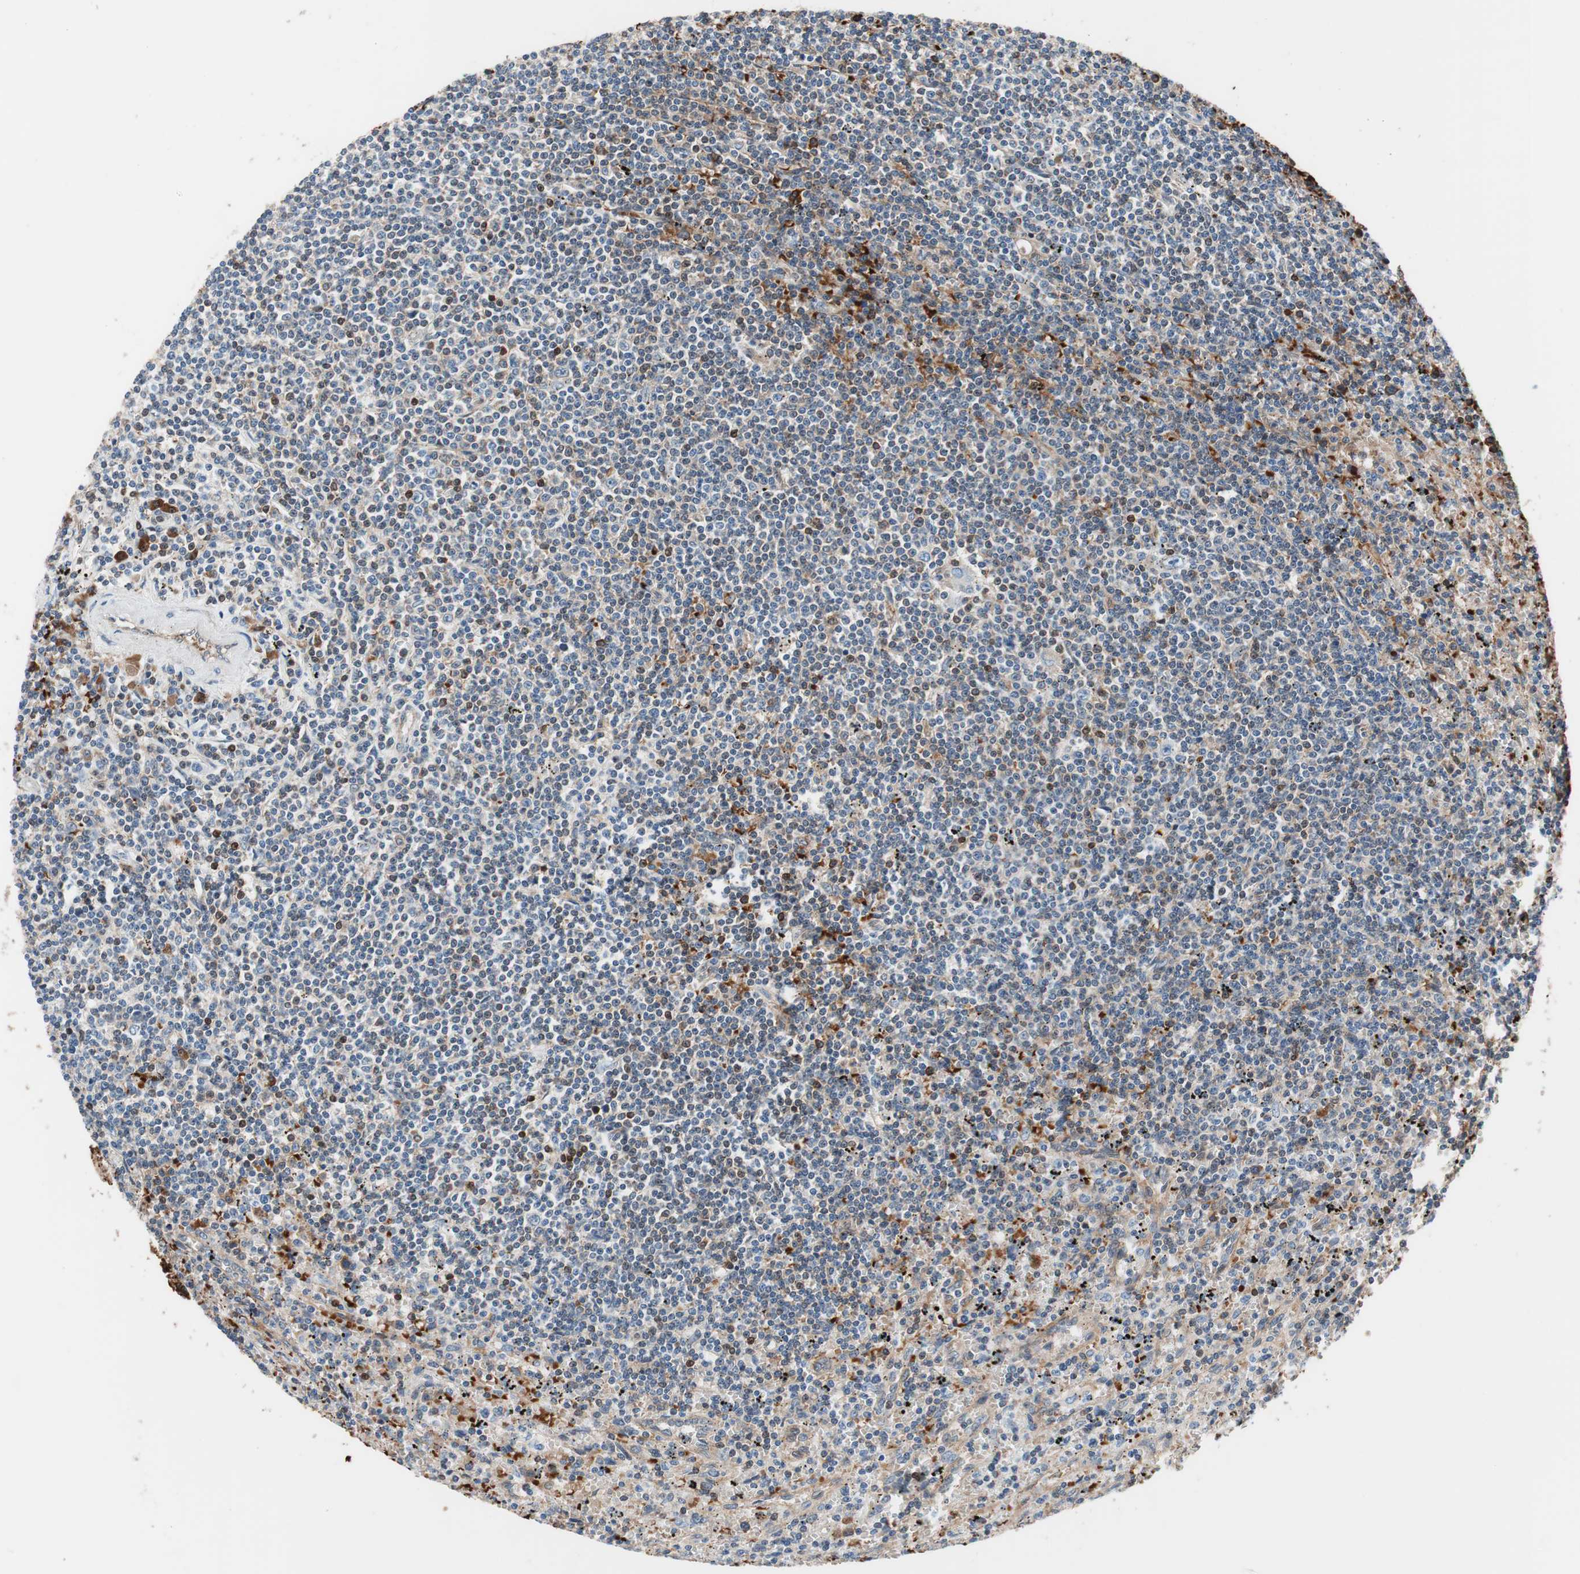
{"staining": {"intensity": "weak", "quantity": "<25%", "location": "cytoplasmic/membranous,nuclear"}, "tissue": "lymphoma", "cell_type": "Tumor cells", "image_type": "cancer", "snomed": [{"axis": "morphology", "description": "Malignant lymphoma, non-Hodgkin's type, Low grade"}, {"axis": "topography", "description": "Spleen"}], "caption": "The IHC image has no significant staining in tumor cells of malignant lymphoma, non-Hodgkin's type (low-grade) tissue.", "gene": "PRDX2", "patient": {"sex": "male", "age": 76}}